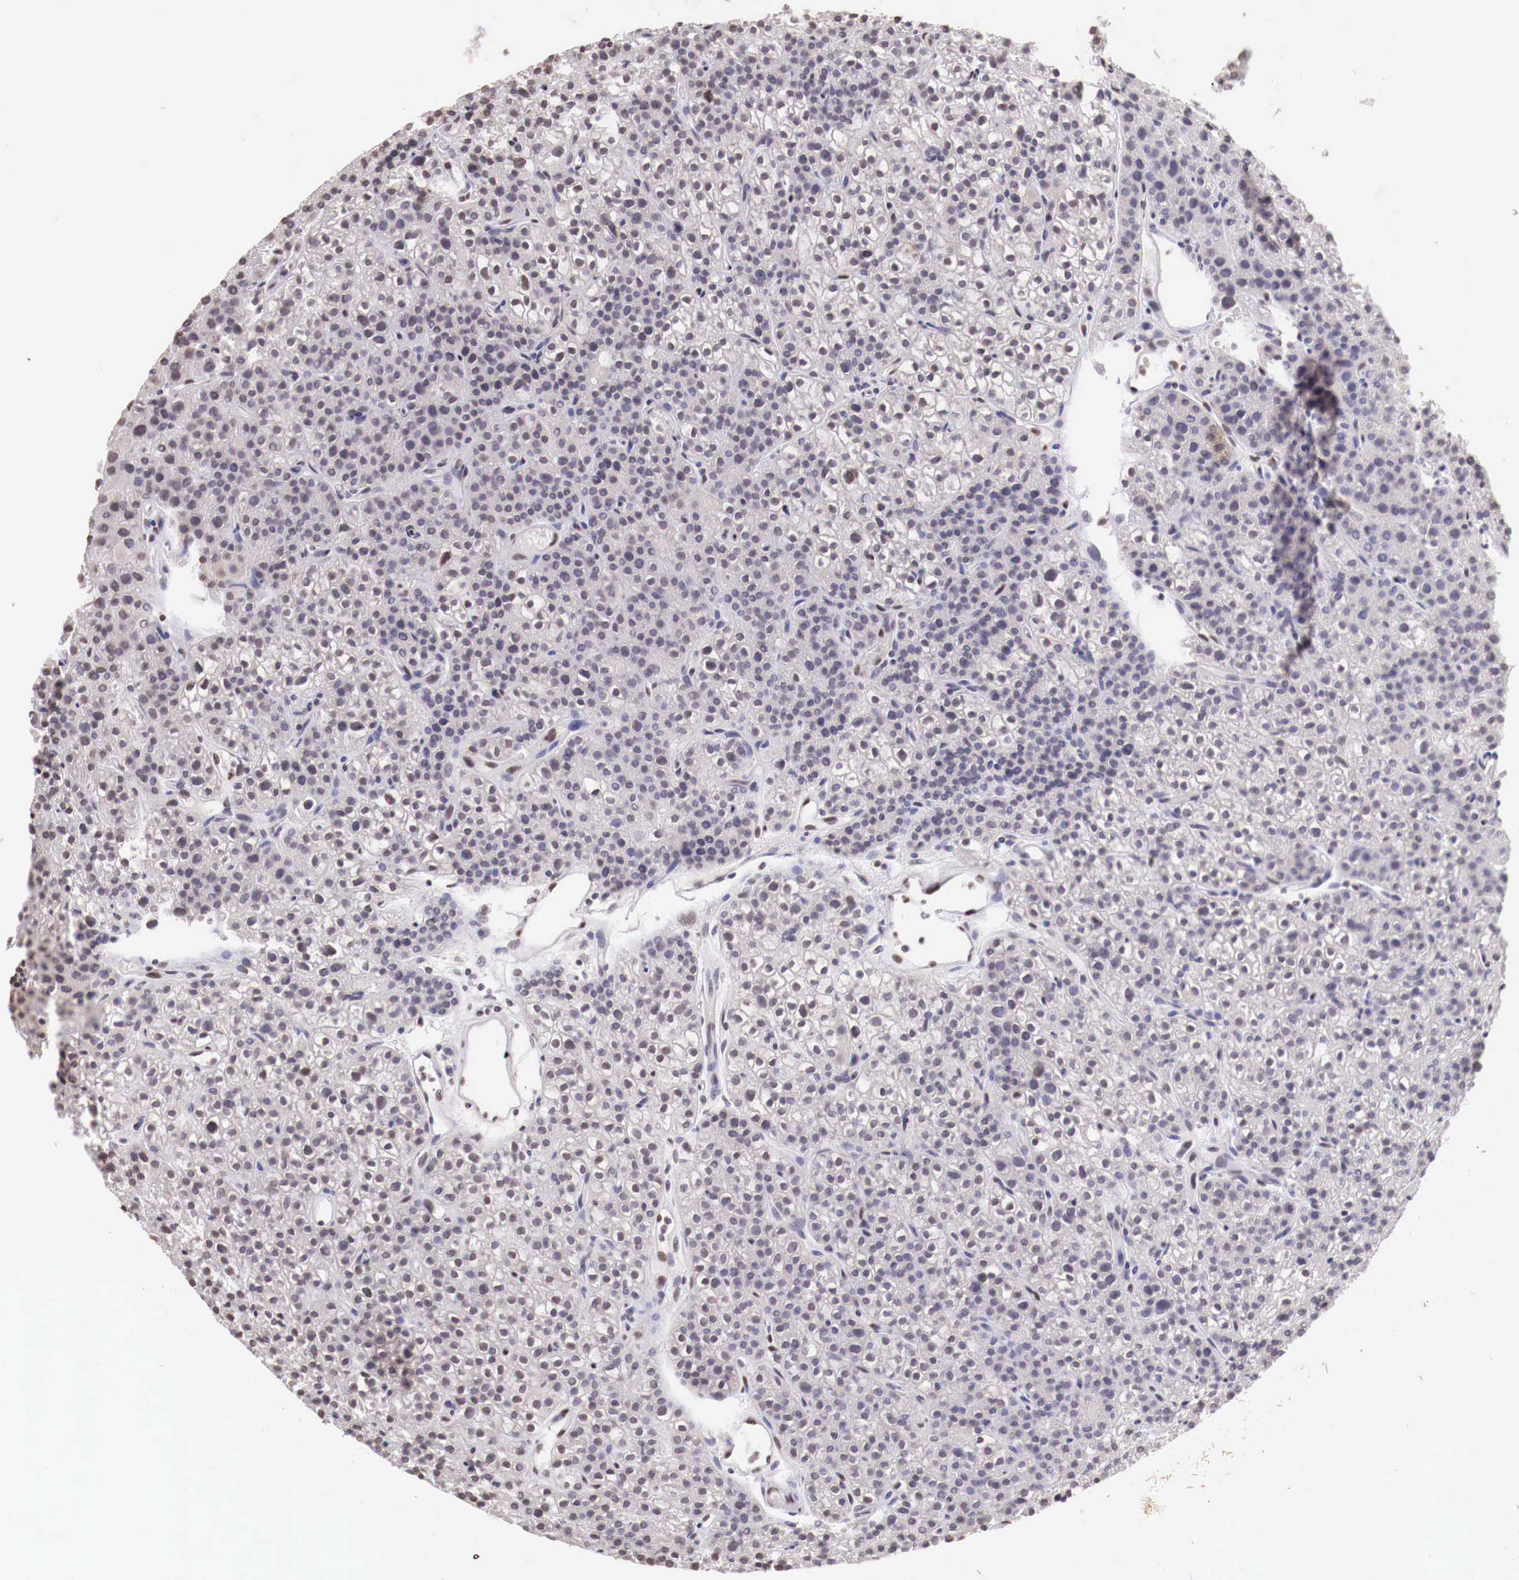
{"staining": {"intensity": "weak", "quantity": ">75%", "location": "nuclear"}, "tissue": "parathyroid gland", "cell_type": "Glandular cells", "image_type": "normal", "snomed": [{"axis": "morphology", "description": "Normal tissue, NOS"}, {"axis": "topography", "description": "Parathyroid gland"}], "caption": "About >75% of glandular cells in unremarkable human parathyroid gland show weak nuclear protein expression as visualized by brown immunohistochemical staining.", "gene": "SP1", "patient": {"sex": "male", "age": 71}}